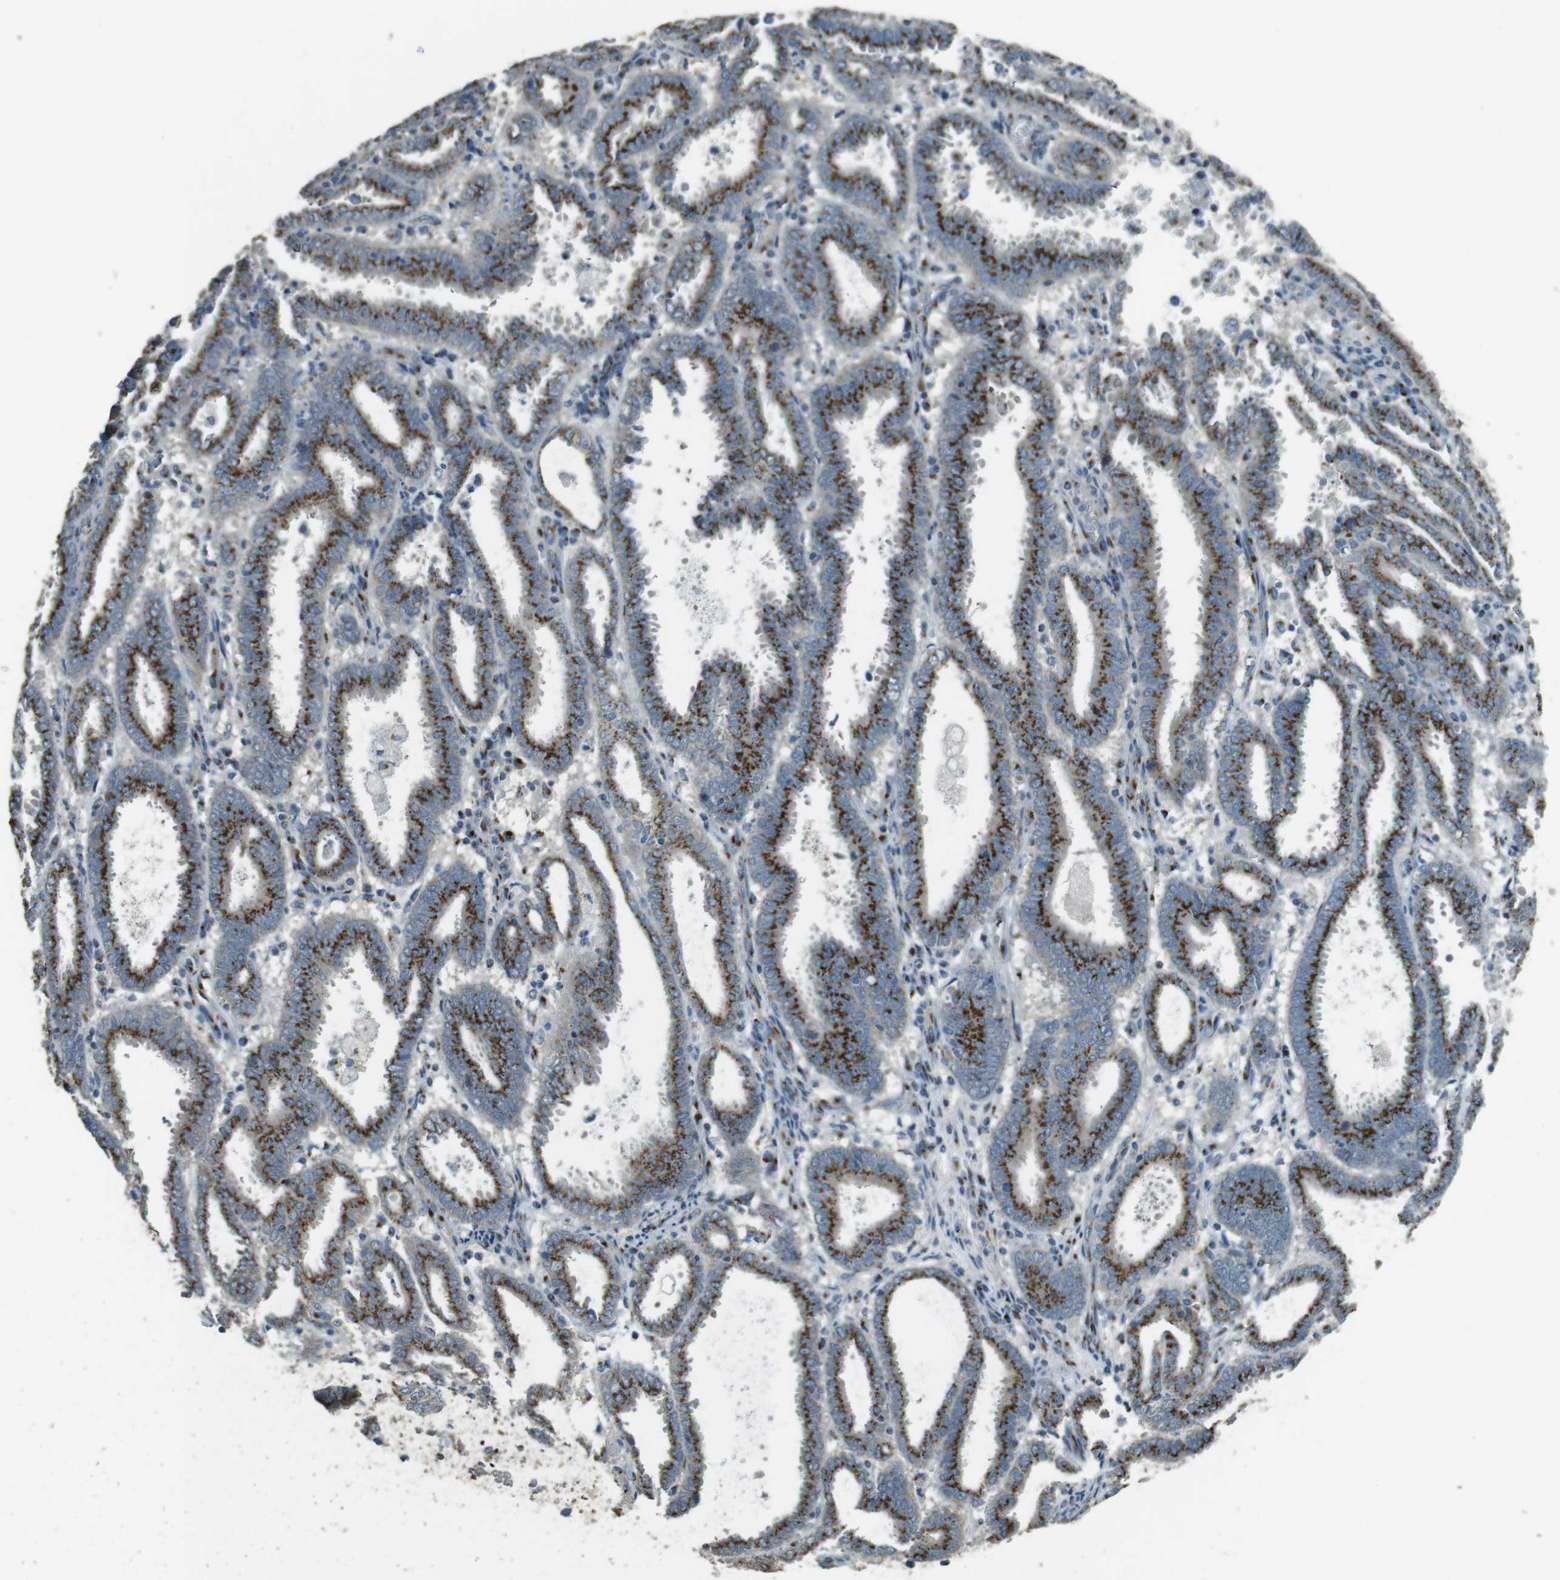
{"staining": {"intensity": "strong", "quantity": ">75%", "location": "cytoplasmic/membranous"}, "tissue": "endometrial cancer", "cell_type": "Tumor cells", "image_type": "cancer", "snomed": [{"axis": "morphology", "description": "Adenocarcinoma, NOS"}, {"axis": "topography", "description": "Uterus"}], "caption": "IHC (DAB) staining of endometrial cancer (adenocarcinoma) shows strong cytoplasmic/membranous protein positivity in about >75% of tumor cells. (brown staining indicates protein expression, while blue staining denotes nuclei).", "gene": "TMEM115", "patient": {"sex": "female", "age": 83}}